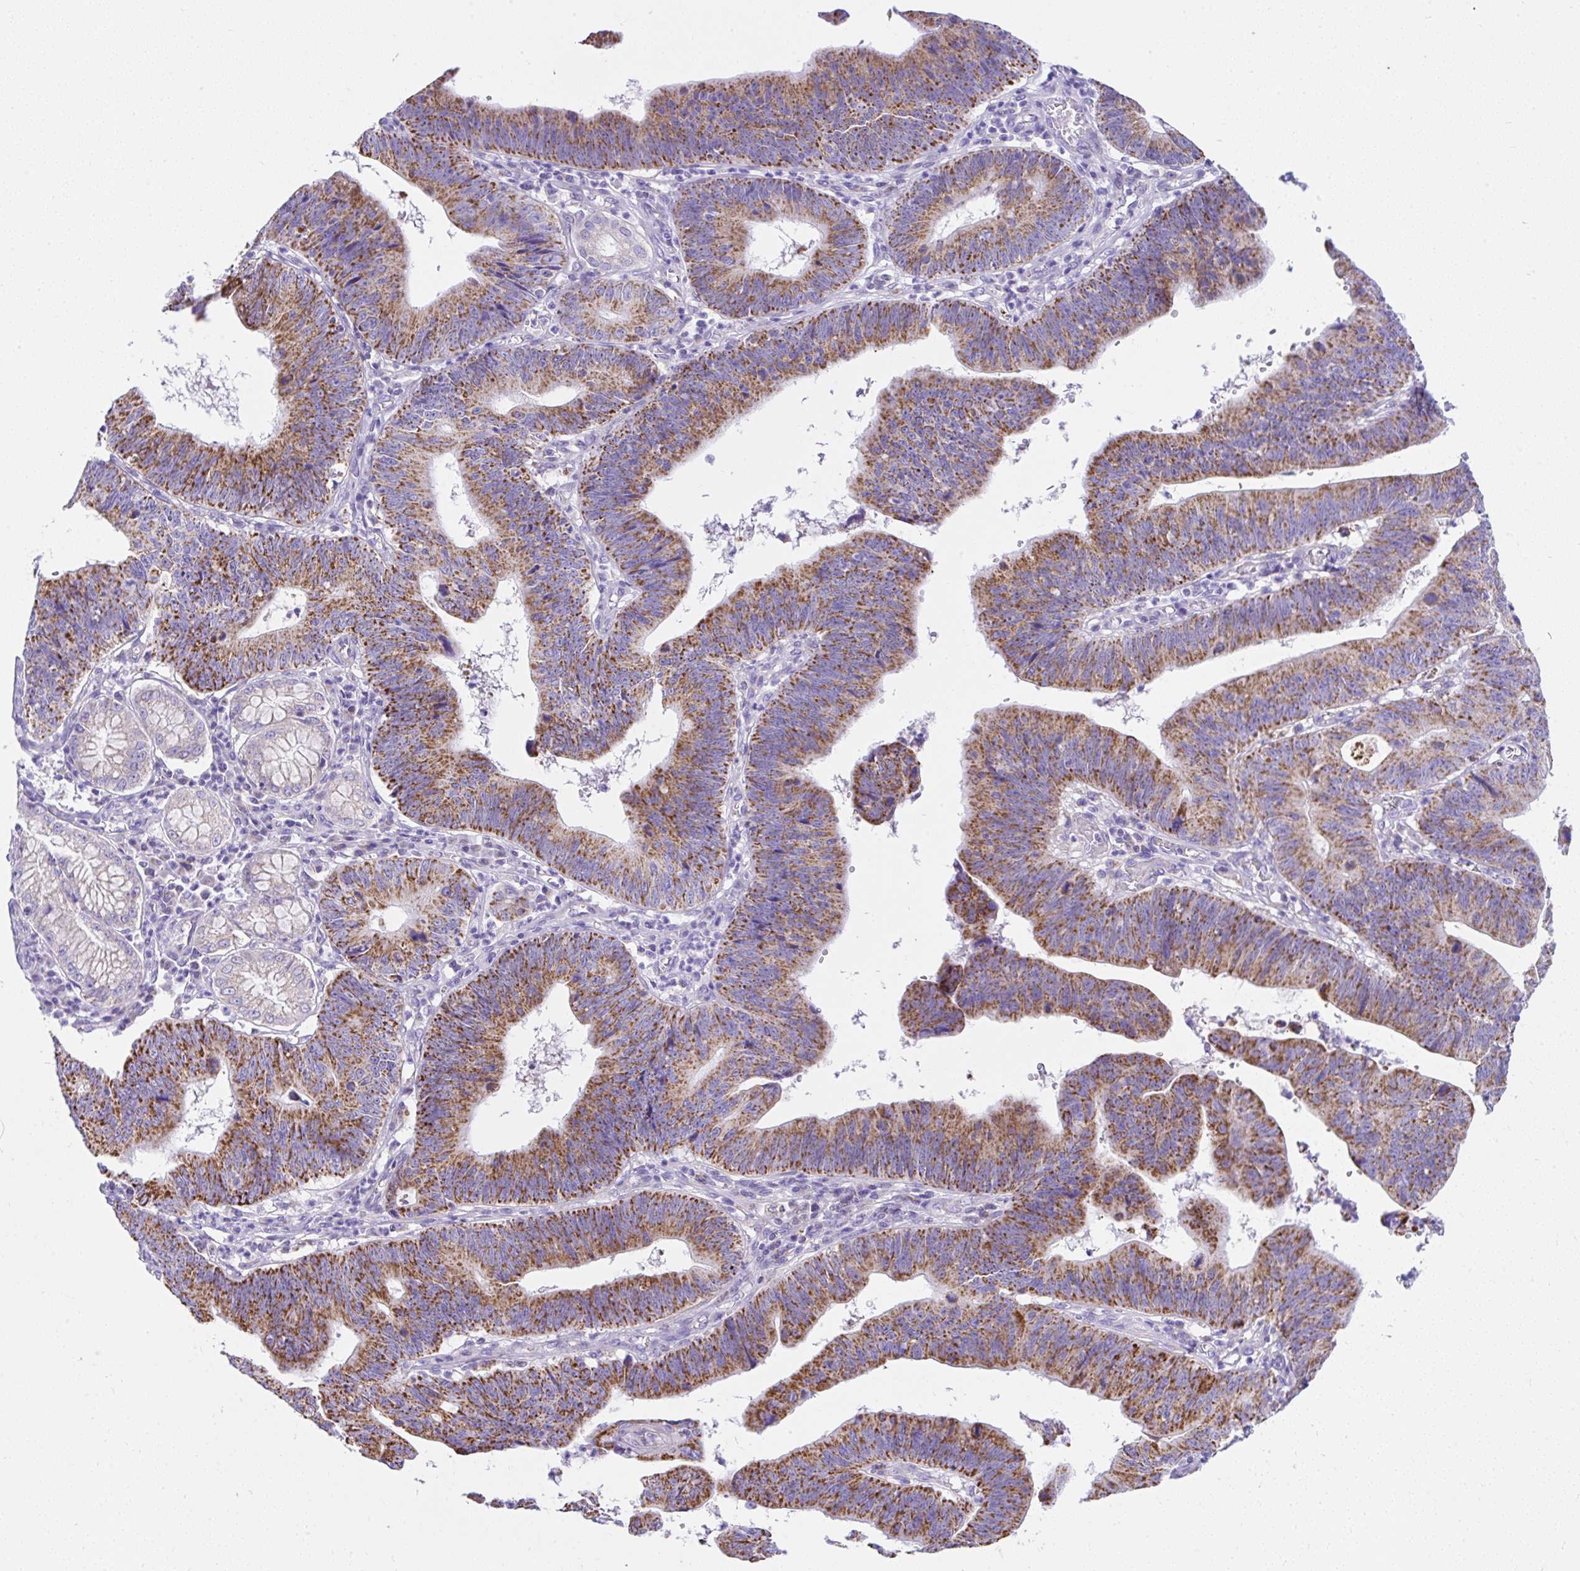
{"staining": {"intensity": "moderate", "quantity": ">75%", "location": "cytoplasmic/membranous"}, "tissue": "stomach cancer", "cell_type": "Tumor cells", "image_type": "cancer", "snomed": [{"axis": "morphology", "description": "Adenocarcinoma, NOS"}, {"axis": "topography", "description": "Stomach"}], "caption": "Immunohistochemistry (IHC) (DAB) staining of stomach cancer (adenocarcinoma) exhibits moderate cytoplasmic/membranous protein staining in approximately >75% of tumor cells. The protein of interest is stained brown, and the nuclei are stained in blue (DAB (3,3'-diaminobenzidine) IHC with brightfield microscopy, high magnification).", "gene": "SLC13A1", "patient": {"sex": "male", "age": 59}}